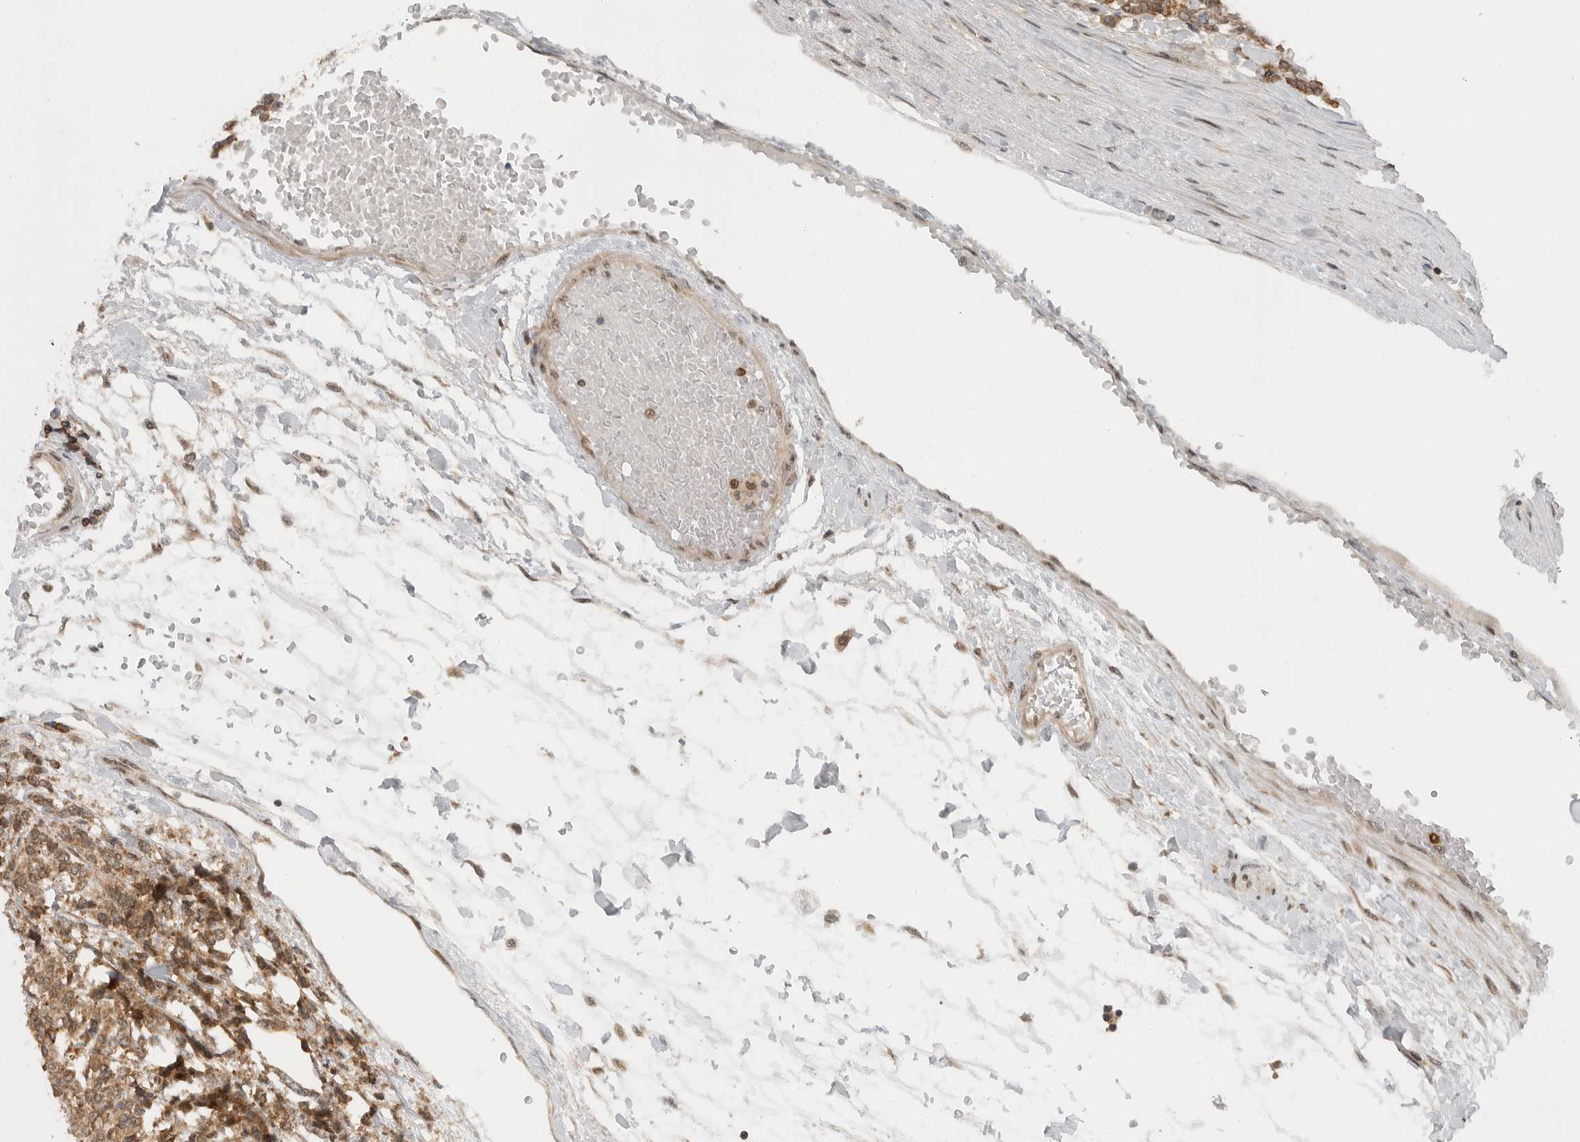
{"staining": {"intensity": "moderate", "quantity": ">75%", "location": "cytoplasmic/membranous"}, "tissue": "carcinoid", "cell_type": "Tumor cells", "image_type": "cancer", "snomed": [{"axis": "morphology", "description": "Carcinoid, malignant, NOS"}, {"axis": "topography", "description": "Pancreas"}], "caption": "Carcinoid tissue exhibits moderate cytoplasmic/membranous positivity in about >75% of tumor cells", "gene": "SZRD1", "patient": {"sex": "female", "age": 54}}